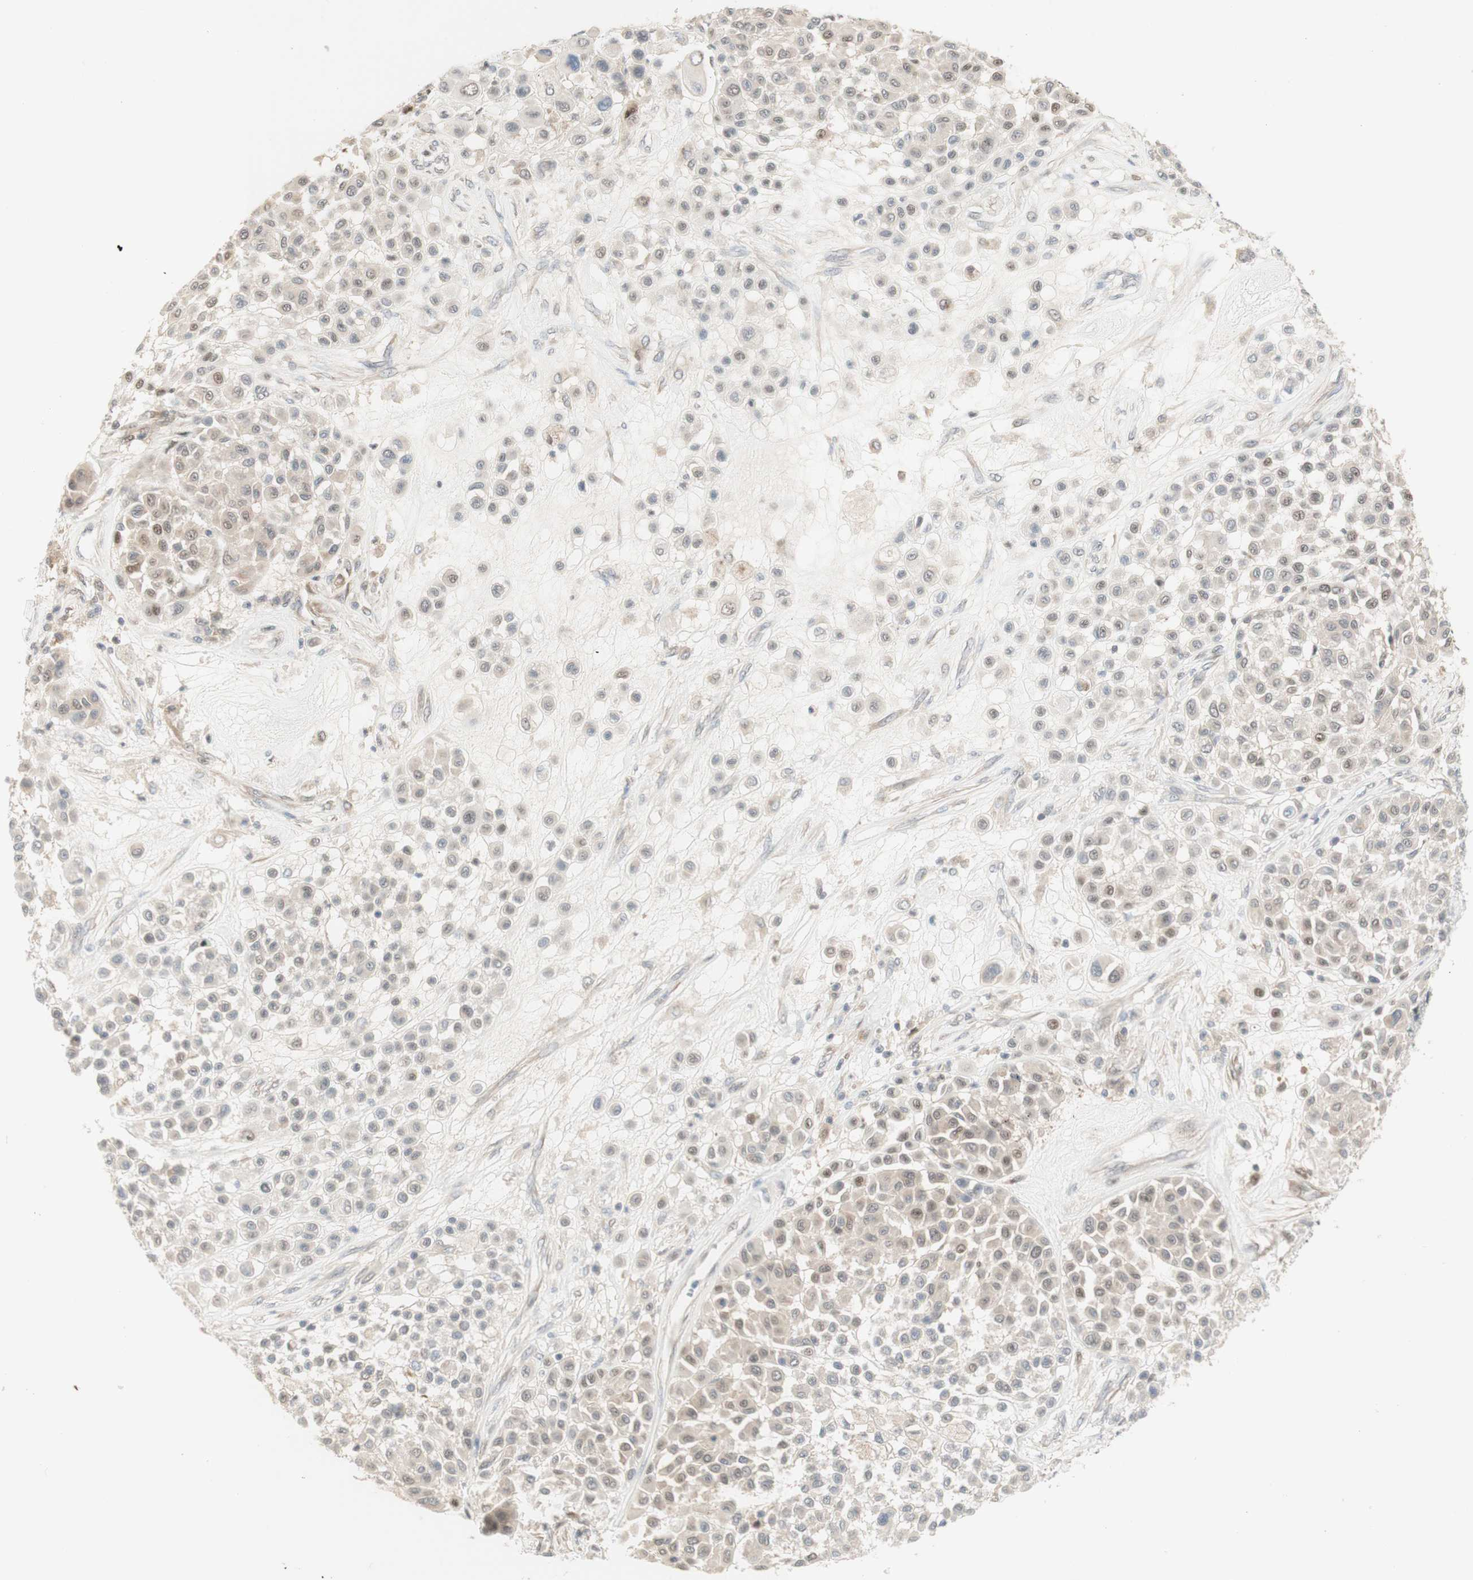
{"staining": {"intensity": "weak", "quantity": "<25%", "location": "nuclear"}, "tissue": "melanoma", "cell_type": "Tumor cells", "image_type": "cancer", "snomed": [{"axis": "morphology", "description": "Malignant melanoma, Metastatic site"}, {"axis": "topography", "description": "Soft tissue"}], "caption": "Immunohistochemistry histopathology image of neoplastic tissue: human malignant melanoma (metastatic site) stained with DAB reveals no significant protein staining in tumor cells. The staining was performed using DAB to visualize the protein expression in brown, while the nuclei were stained in blue with hematoxylin (Magnification: 20x).", "gene": "RFNG", "patient": {"sex": "male", "age": 41}}